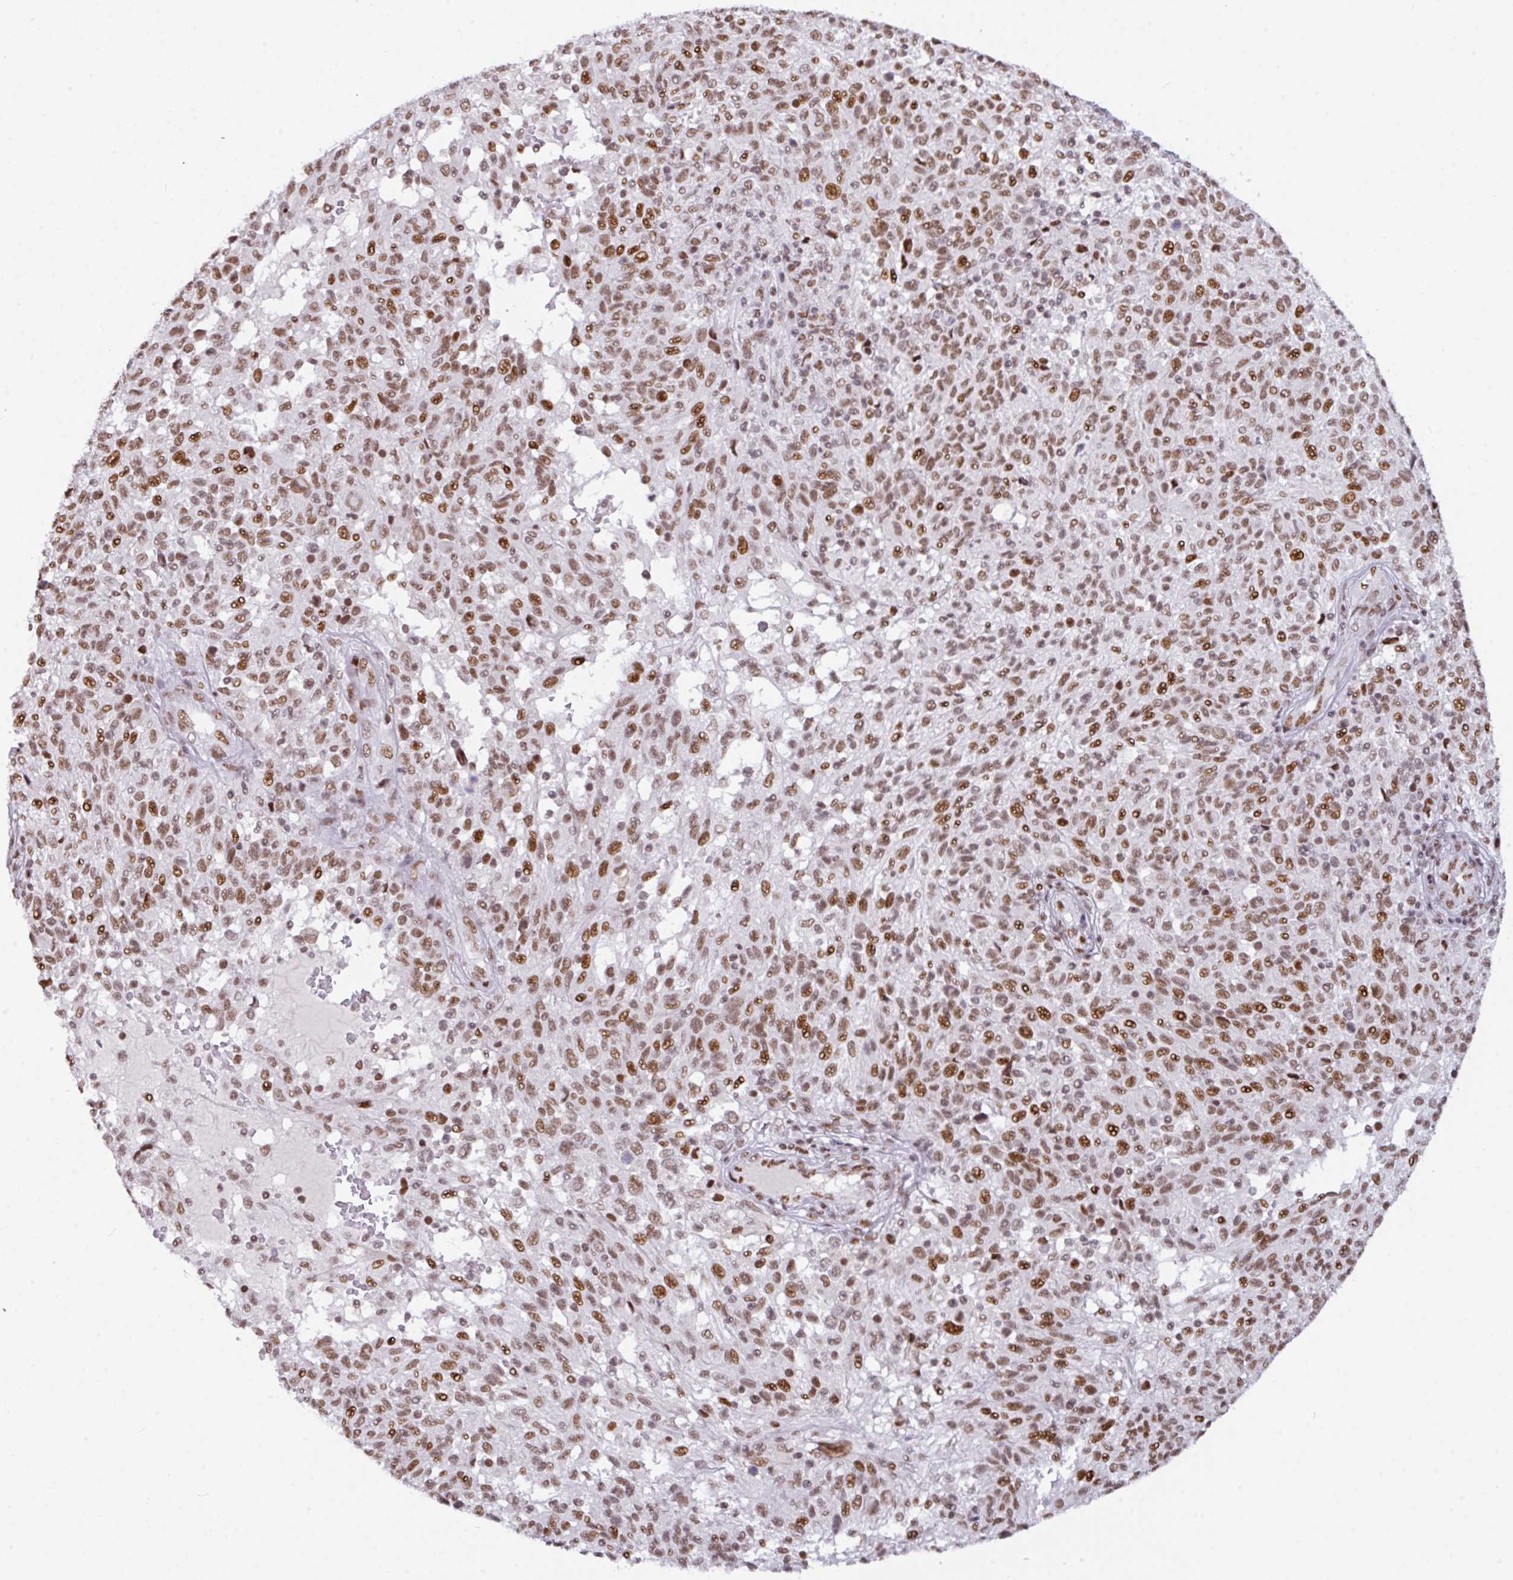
{"staining": {"intensity": "moderate", "quantity": ">75%", "location": "nuclear"}, "tissue": "melanoma", "cell_type": "Tumor cells", "image_type": "cancer", "snomed": [{"axis": "morphology", "description": "Malignant melanoma, NOS"}, {"axis": "topography", "description": "Skin"}], "caption": "Melanoma stained with IHC shows moderate nuclear positivity in approximately >75% of tumor cells.", "gene": "CLP1", "patient": {"sex": "male", "age": 66}}